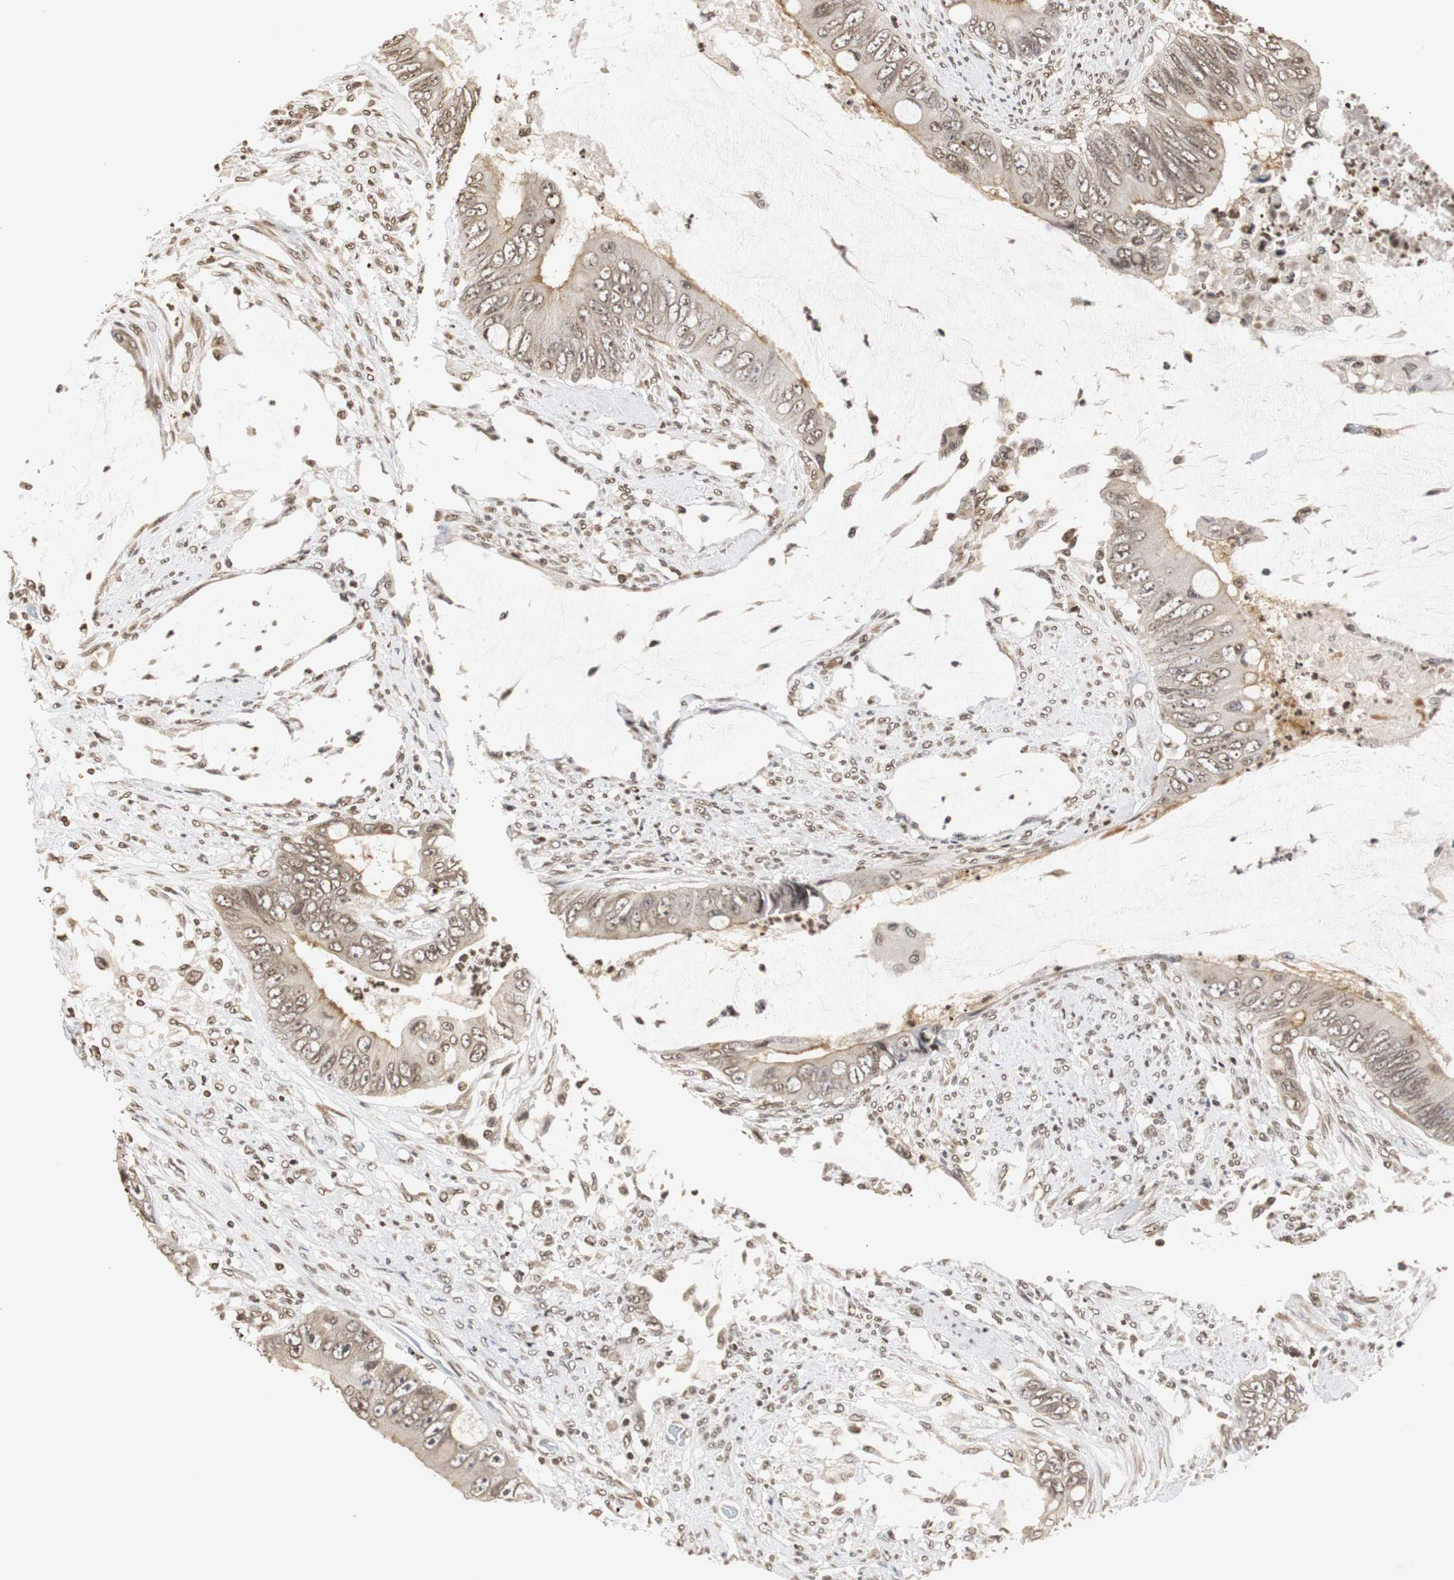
{"staining": {"intensity": "weak", "quantity": ">75%", "location": "cytoplasmic/membranous"}, "tissue": "colorectal cancer", "cell_type": "Tumor cells", "image_type": "cancer", "snomed": [{"axis": "morphology", "description": "Adenocarcinoma, NOS"}, {"axis": "topography", "description": "Rectum"}], "caption": "Protein staining shows weak cytoplasmic/membranous expression in about >75% of tumor cells in colorectal cancer (adenocarcinoma).", "gene": "ZFC3H1", "patient": {"sex": "female", "age": 77}}